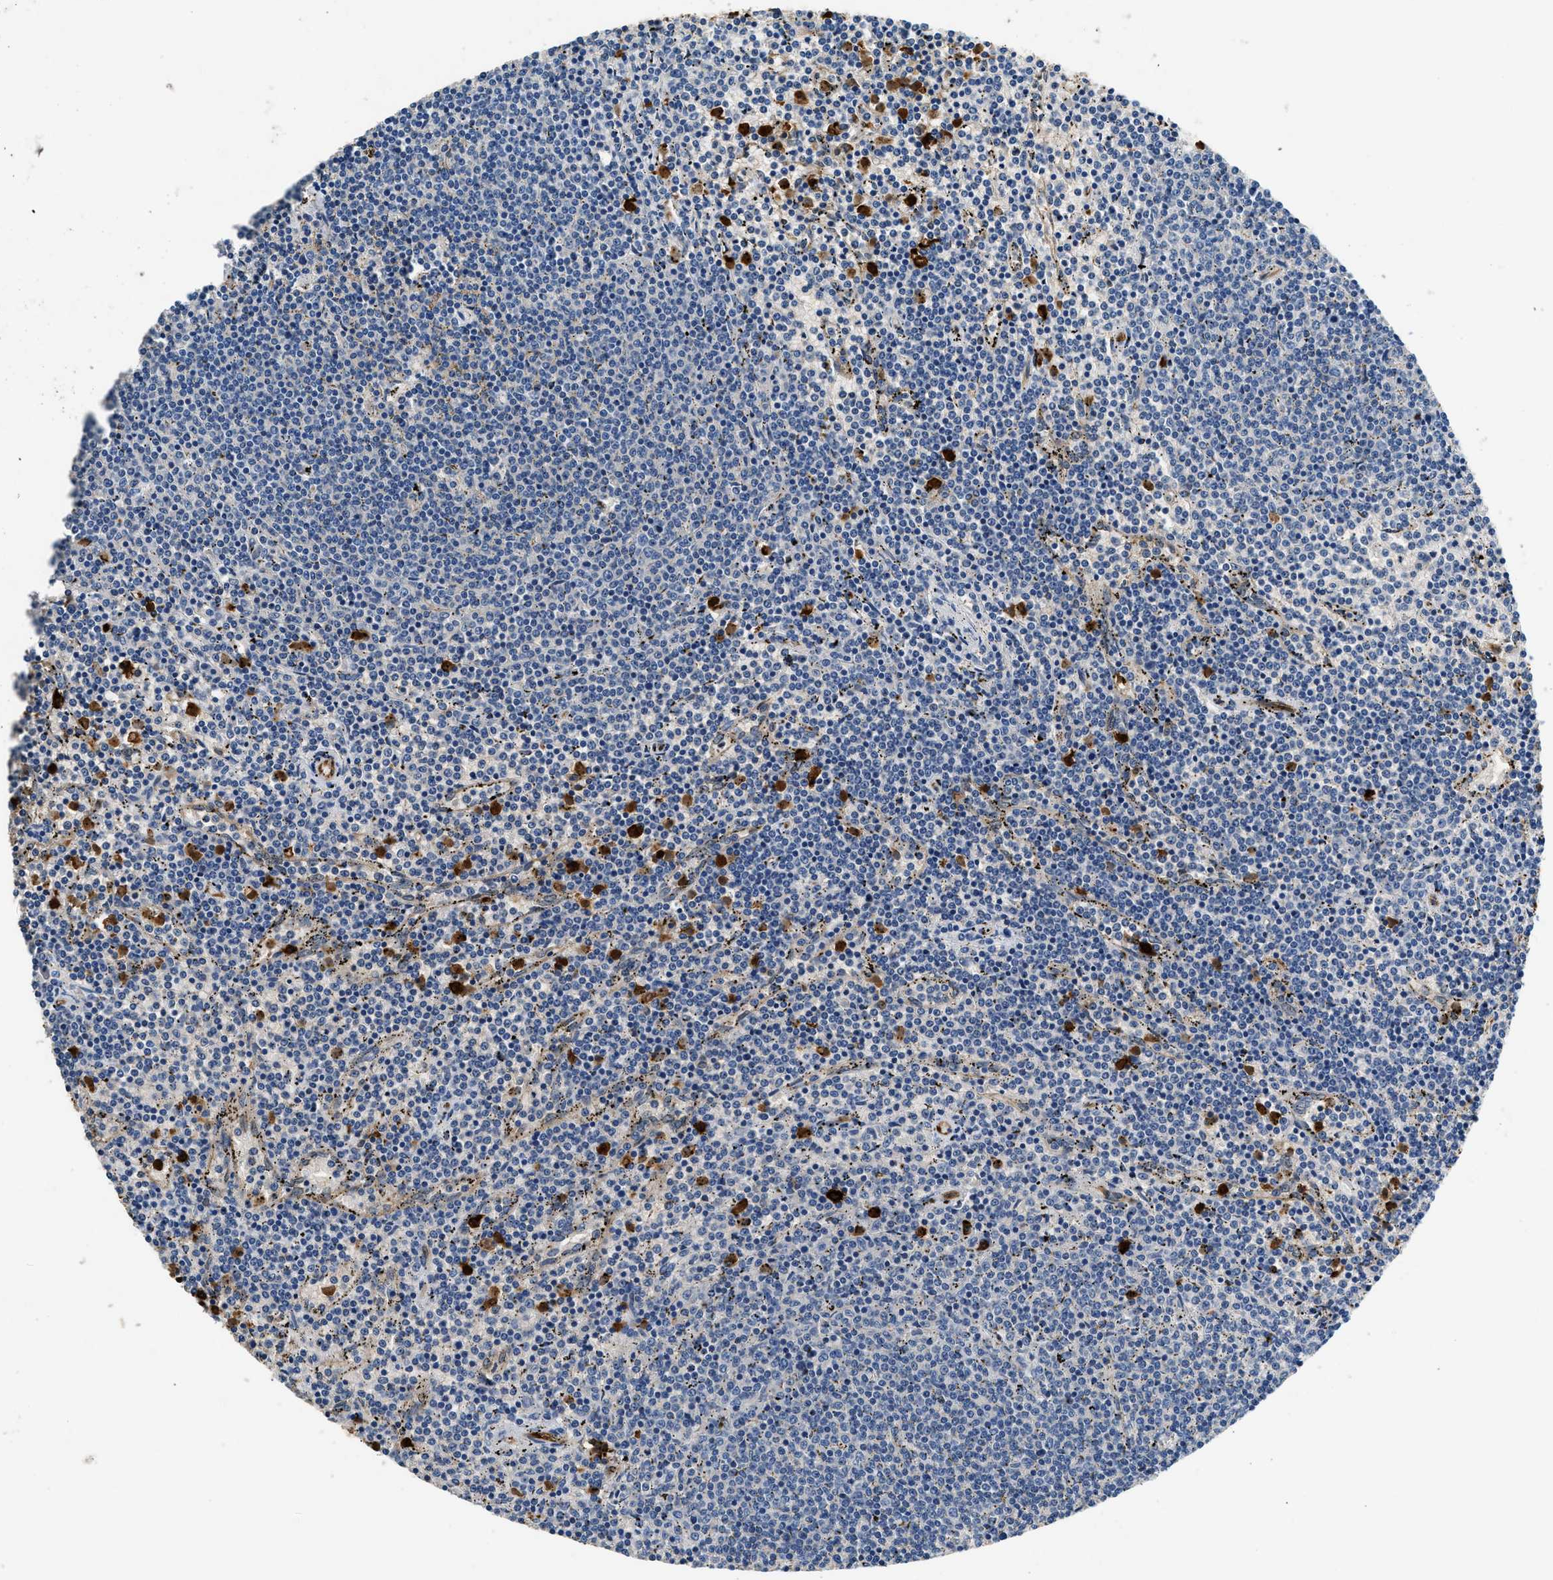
{"staining": {"intensity": "negative", "quantity": "none", "location": "none"}, "tissue": "lymphoma", "cell_type": "Tumor cells", "image_type": "cancer", "snomed": [{"axis": "morphology", "description": "Malignant lymphoma, non-Hodgkin's type, Low grade"}, {"axis": "topography", "description": "Spleen"}], "caption": "Photomicrograph shows no significant protein expression in tumor cells of lymphoma. (Stains: DAB immunohistochemistry (IHC) with hematoxylin counter stain, Microscopy: brightfield microscopy at high magnification).", "gene": "ANXA3", "patient": {"sex": "female", "age": 50}}